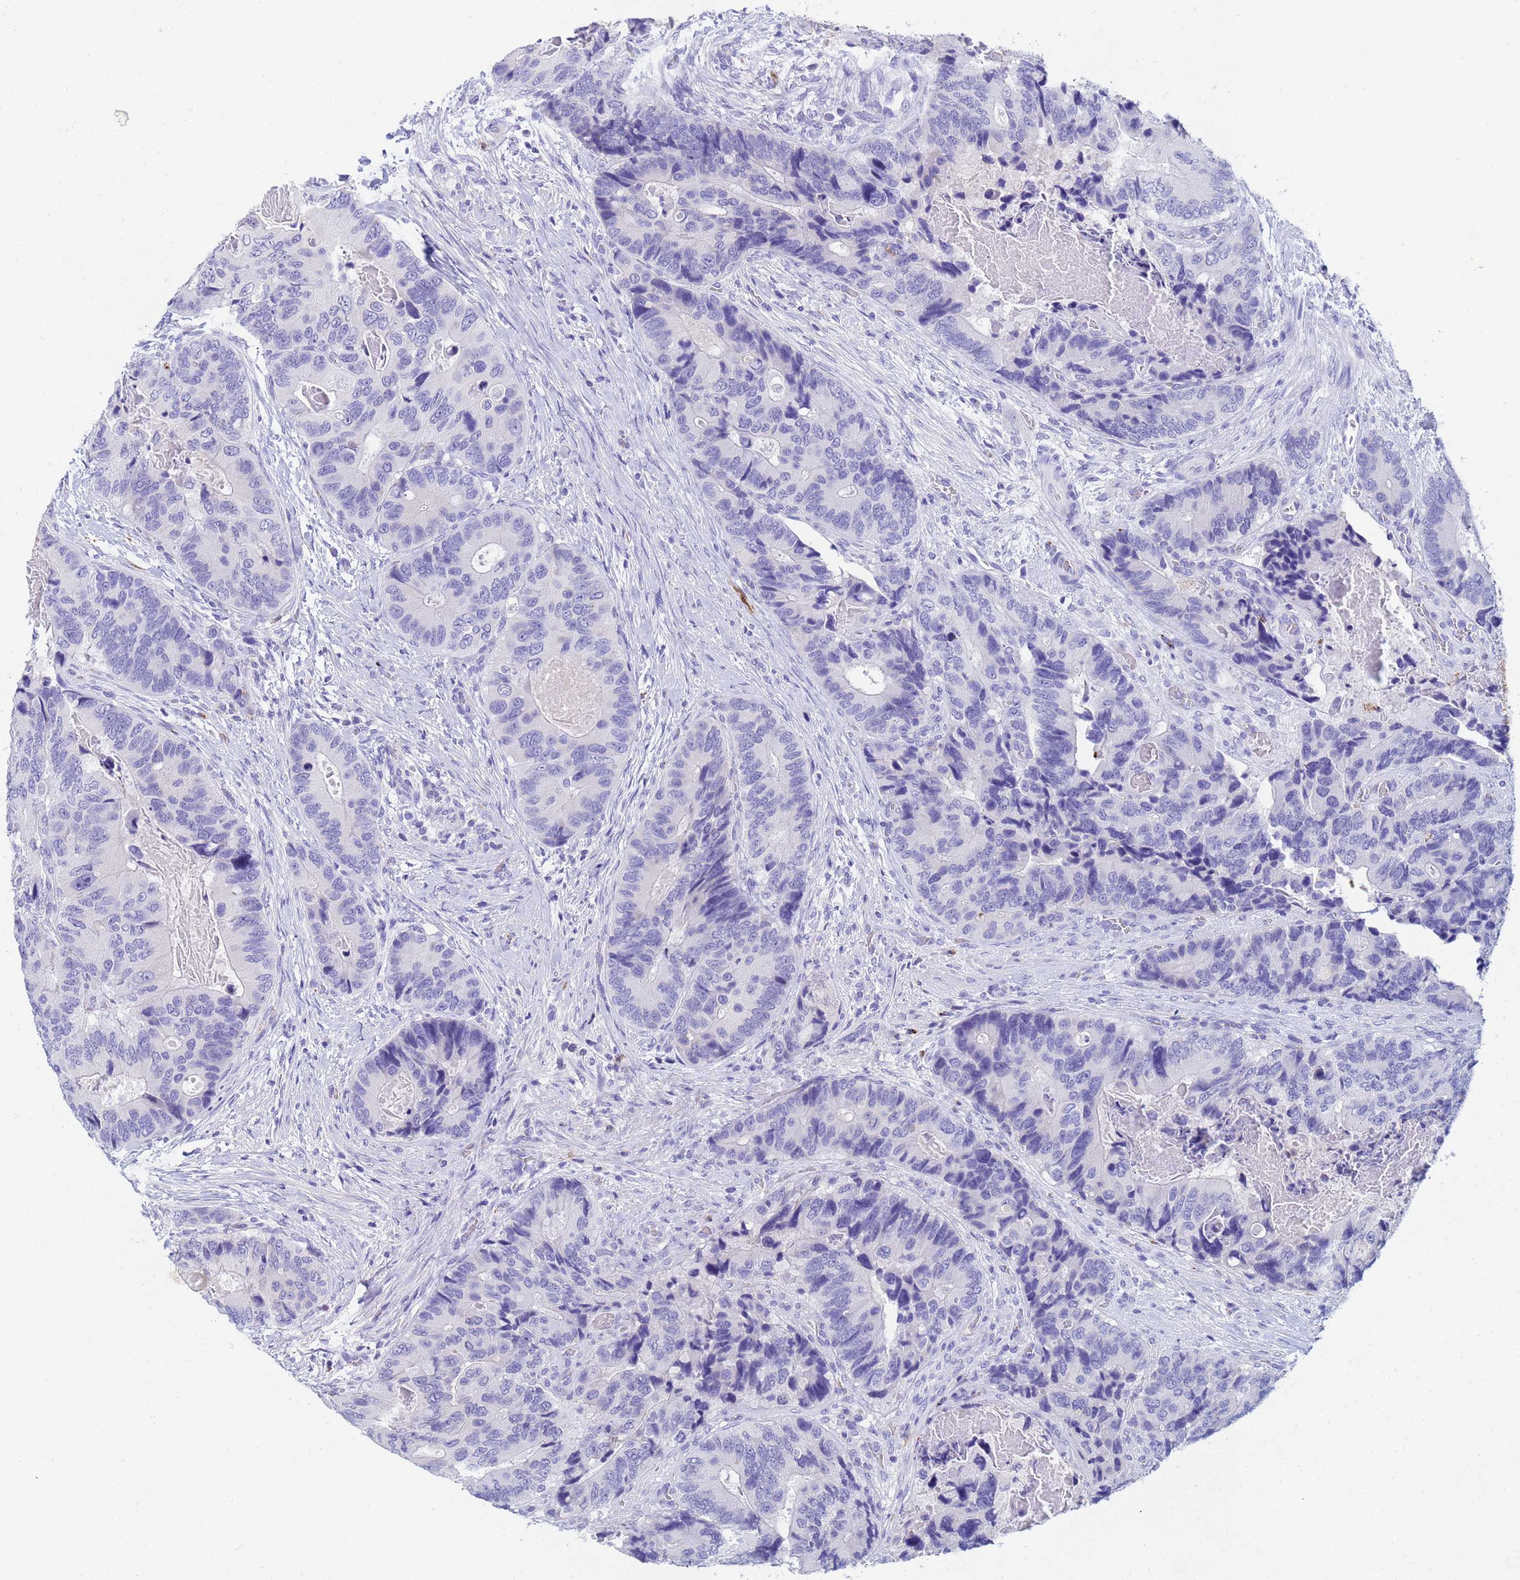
{"staining": {"intensity": "negative", "quantity": "none", "location": "none"}, "tissue": "colorectal cancer", "cell_type": "Tumor cells", "image_type": "cancer", "snomed": [{"axis": "morphology", "description": "Adenocarcinoma, NOS"}, {"axis": "topography", "description": "Colon"}], "caption": "This is a image of immunohistochemistry (IHC) staining of adenocarcinoma (colorectal), which shows no positivity in tumor cells.", "gene": "CSTB", "patient": {"sex": "male", "age": 84}}